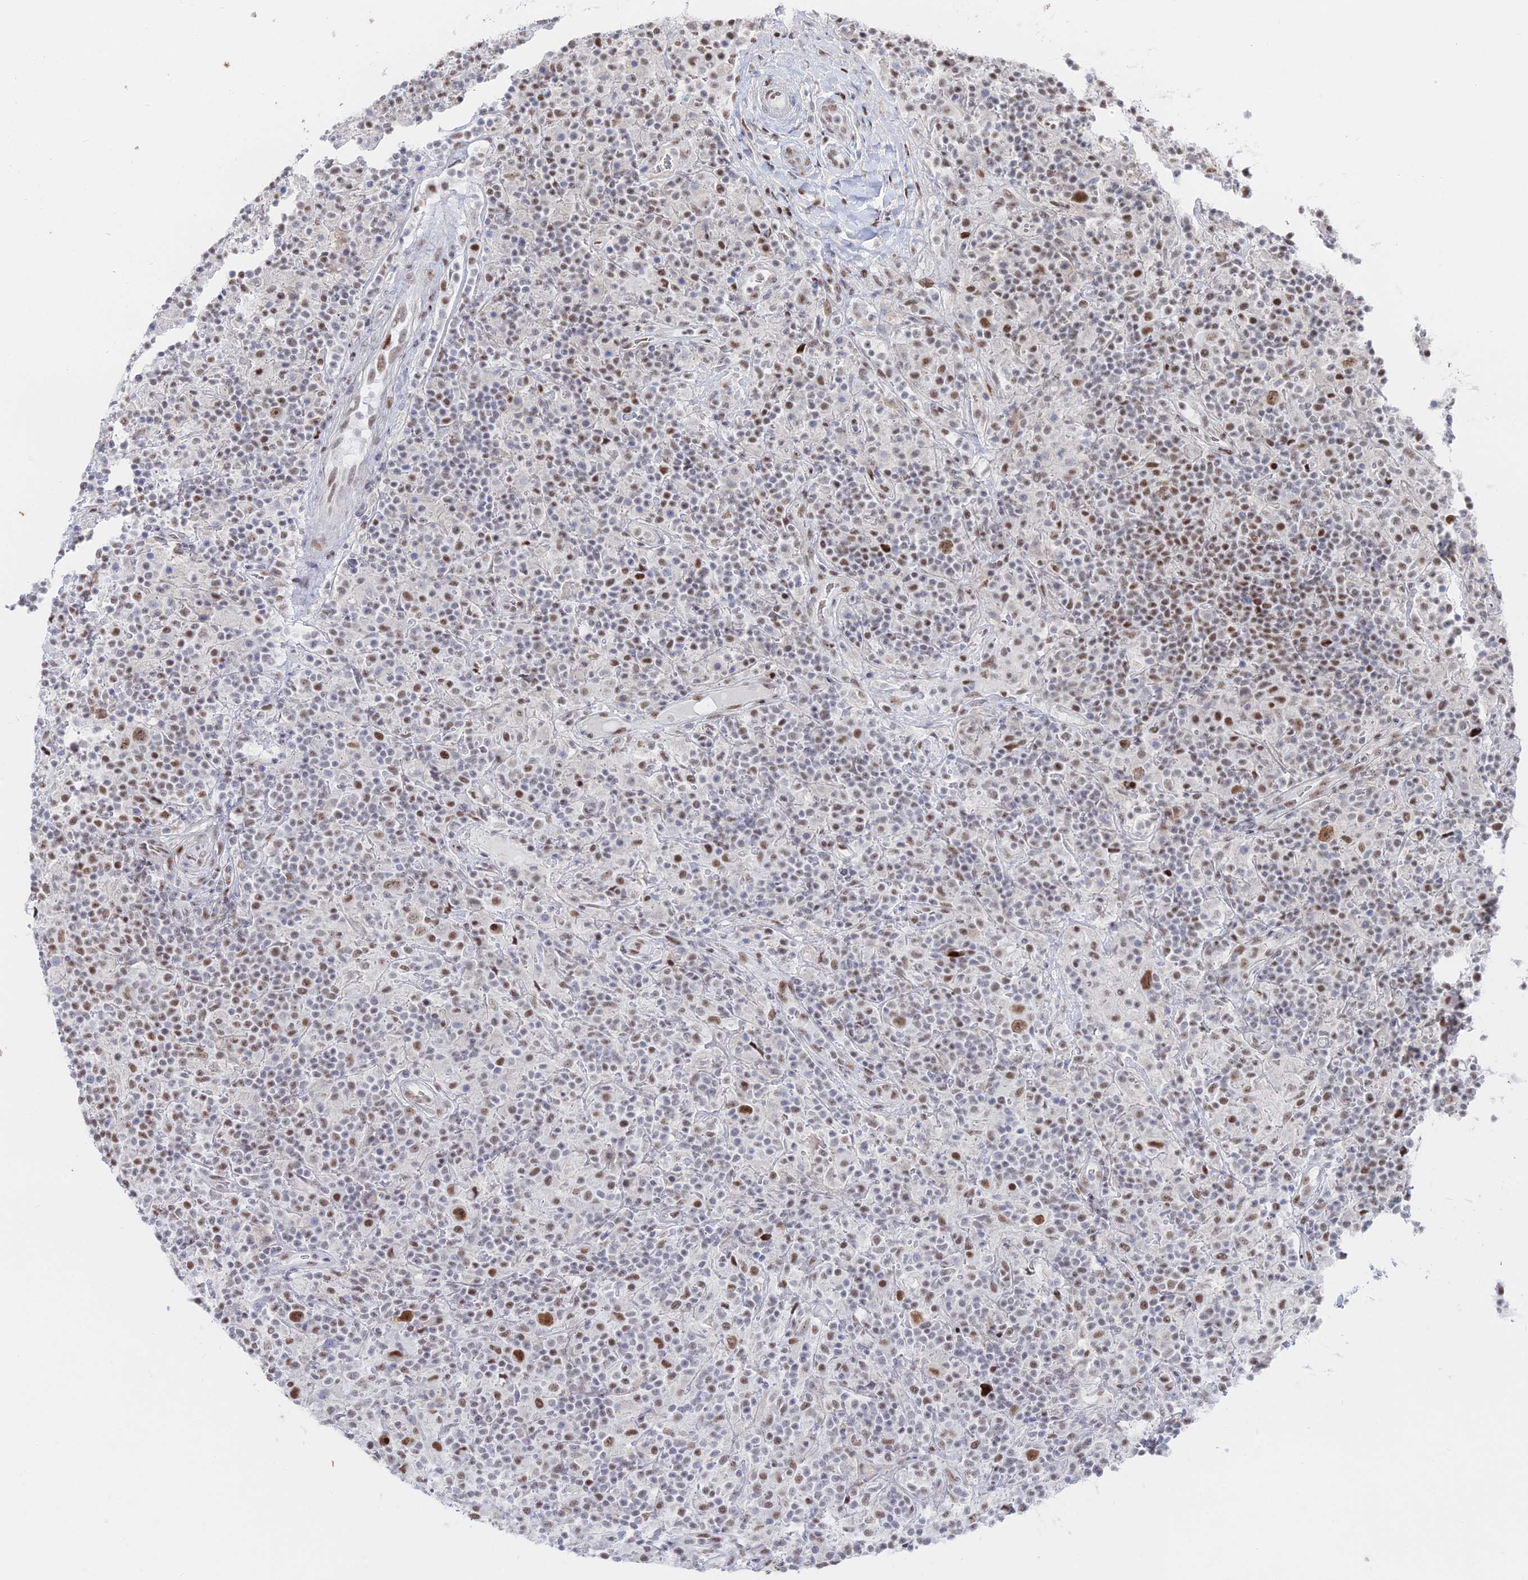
{"staining": {"intensity": "moderate", "quantity": ">75%", "location": "nuclear"}, "tissue": "lymphoma", "cell_type": "Tumor cells", "image_type": "cancer", "snomed": [{"axis": "morphology", "description": "Hodgkin's disease, NOS"}, {"axis": "topography", "description": "Lymph node"}], "caption": "About >75% of tumor cells in Hodgkin's disease exhibit moderate nuclear protein positivity as visualized by brown immunohistochemical staining.", "gene": "GSC2", "patient": {"sex": "male", "age": 70}}